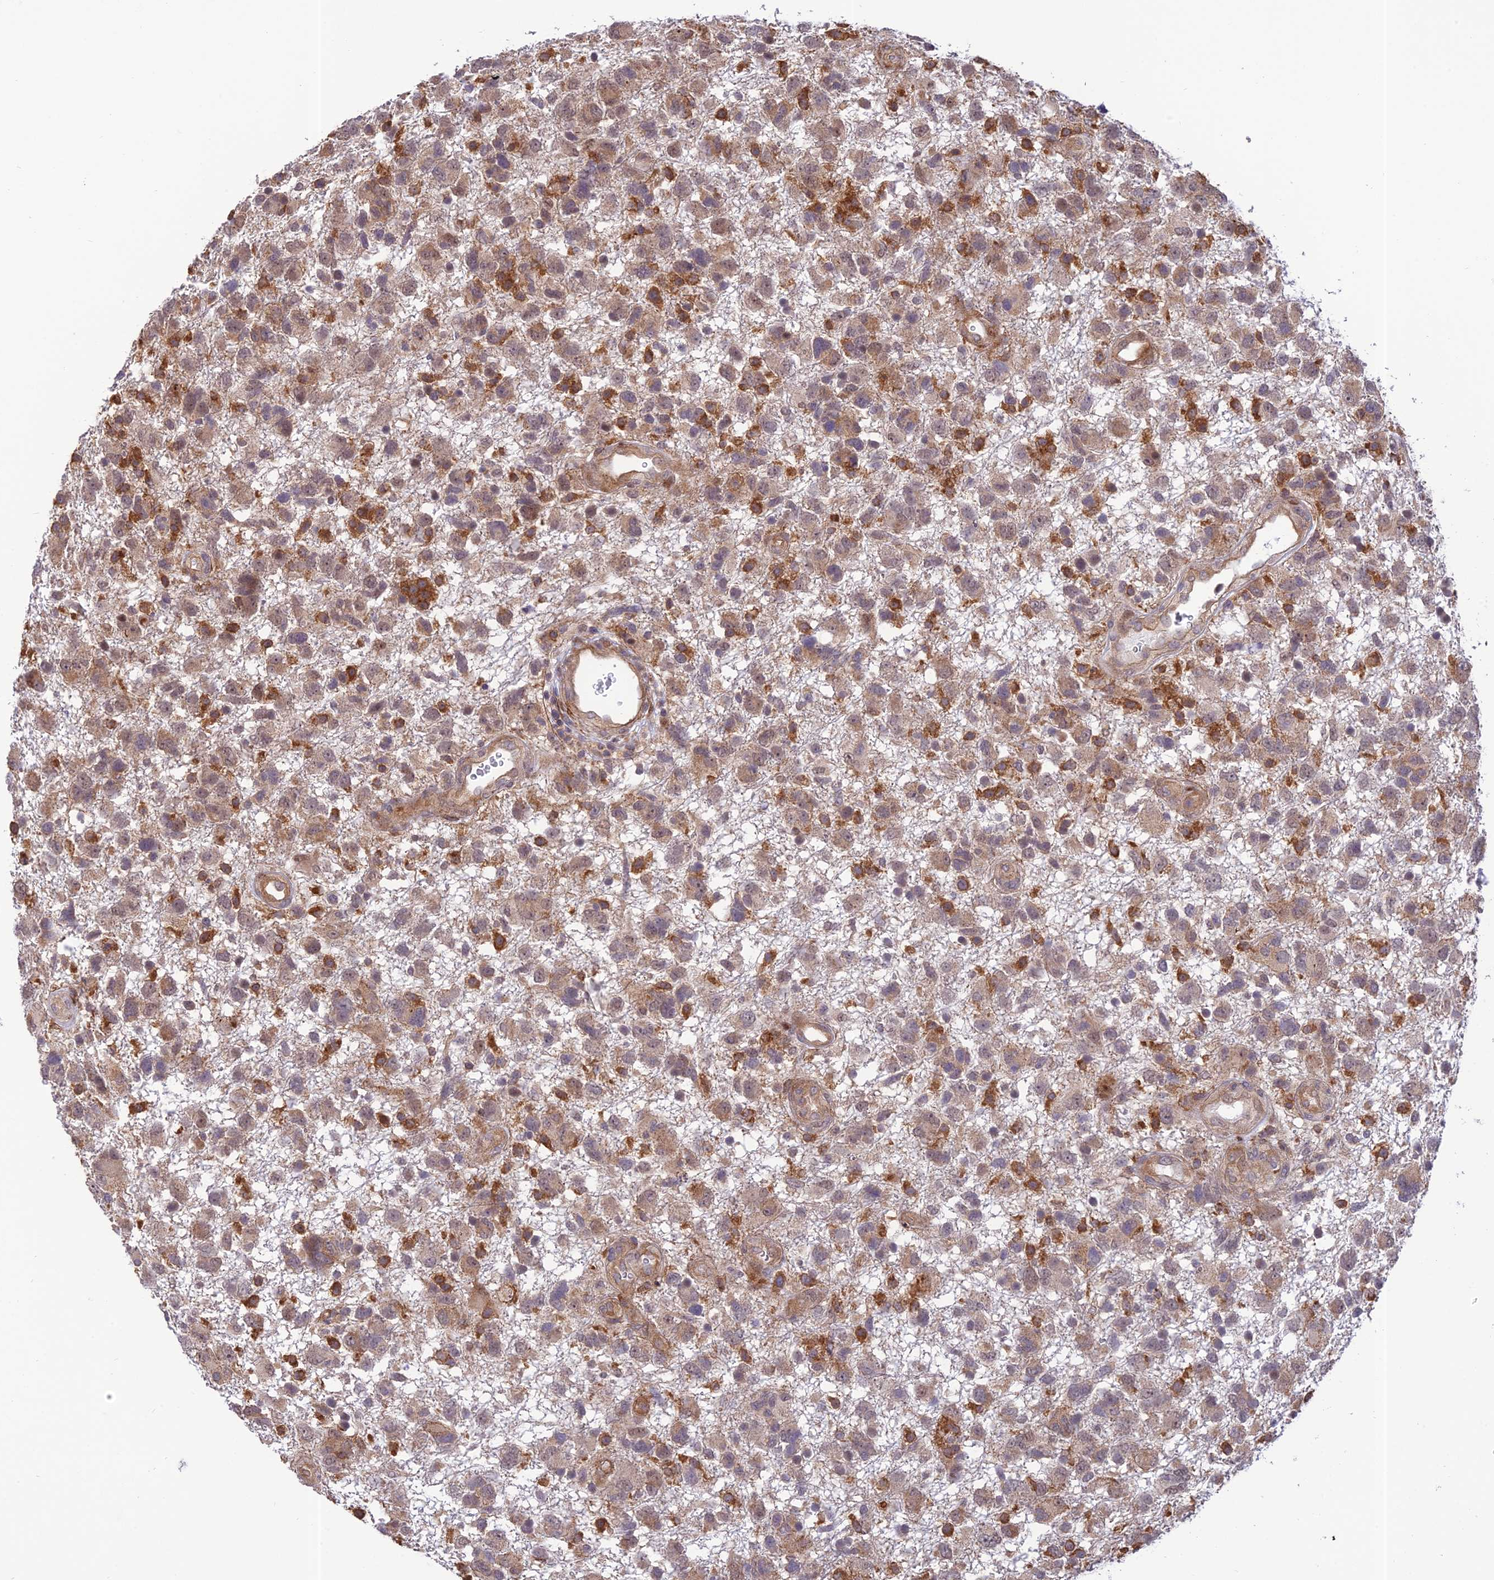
{"staining": {"intensity": "weak", "quantity": "25%-75%", "location": "cytoplasmic/membranous"}, "tissue": "glioma", "cell_type": "Tumor cells", "image_type": "cancer", "snomed": [{"axis": "morphology", "description": "Glioma, malignant, High grade"}, {"axis": "topography", "description": "Brain"}], "caption": "IHC micrograph of glioma stained for a protein (brown), which shows low levels of weak cytoplasmic/membranous positivity in approximately 25%-75% of tumor cells.", "gene": "ZNF584", "patient": {"sex": "male", "age": 61}}